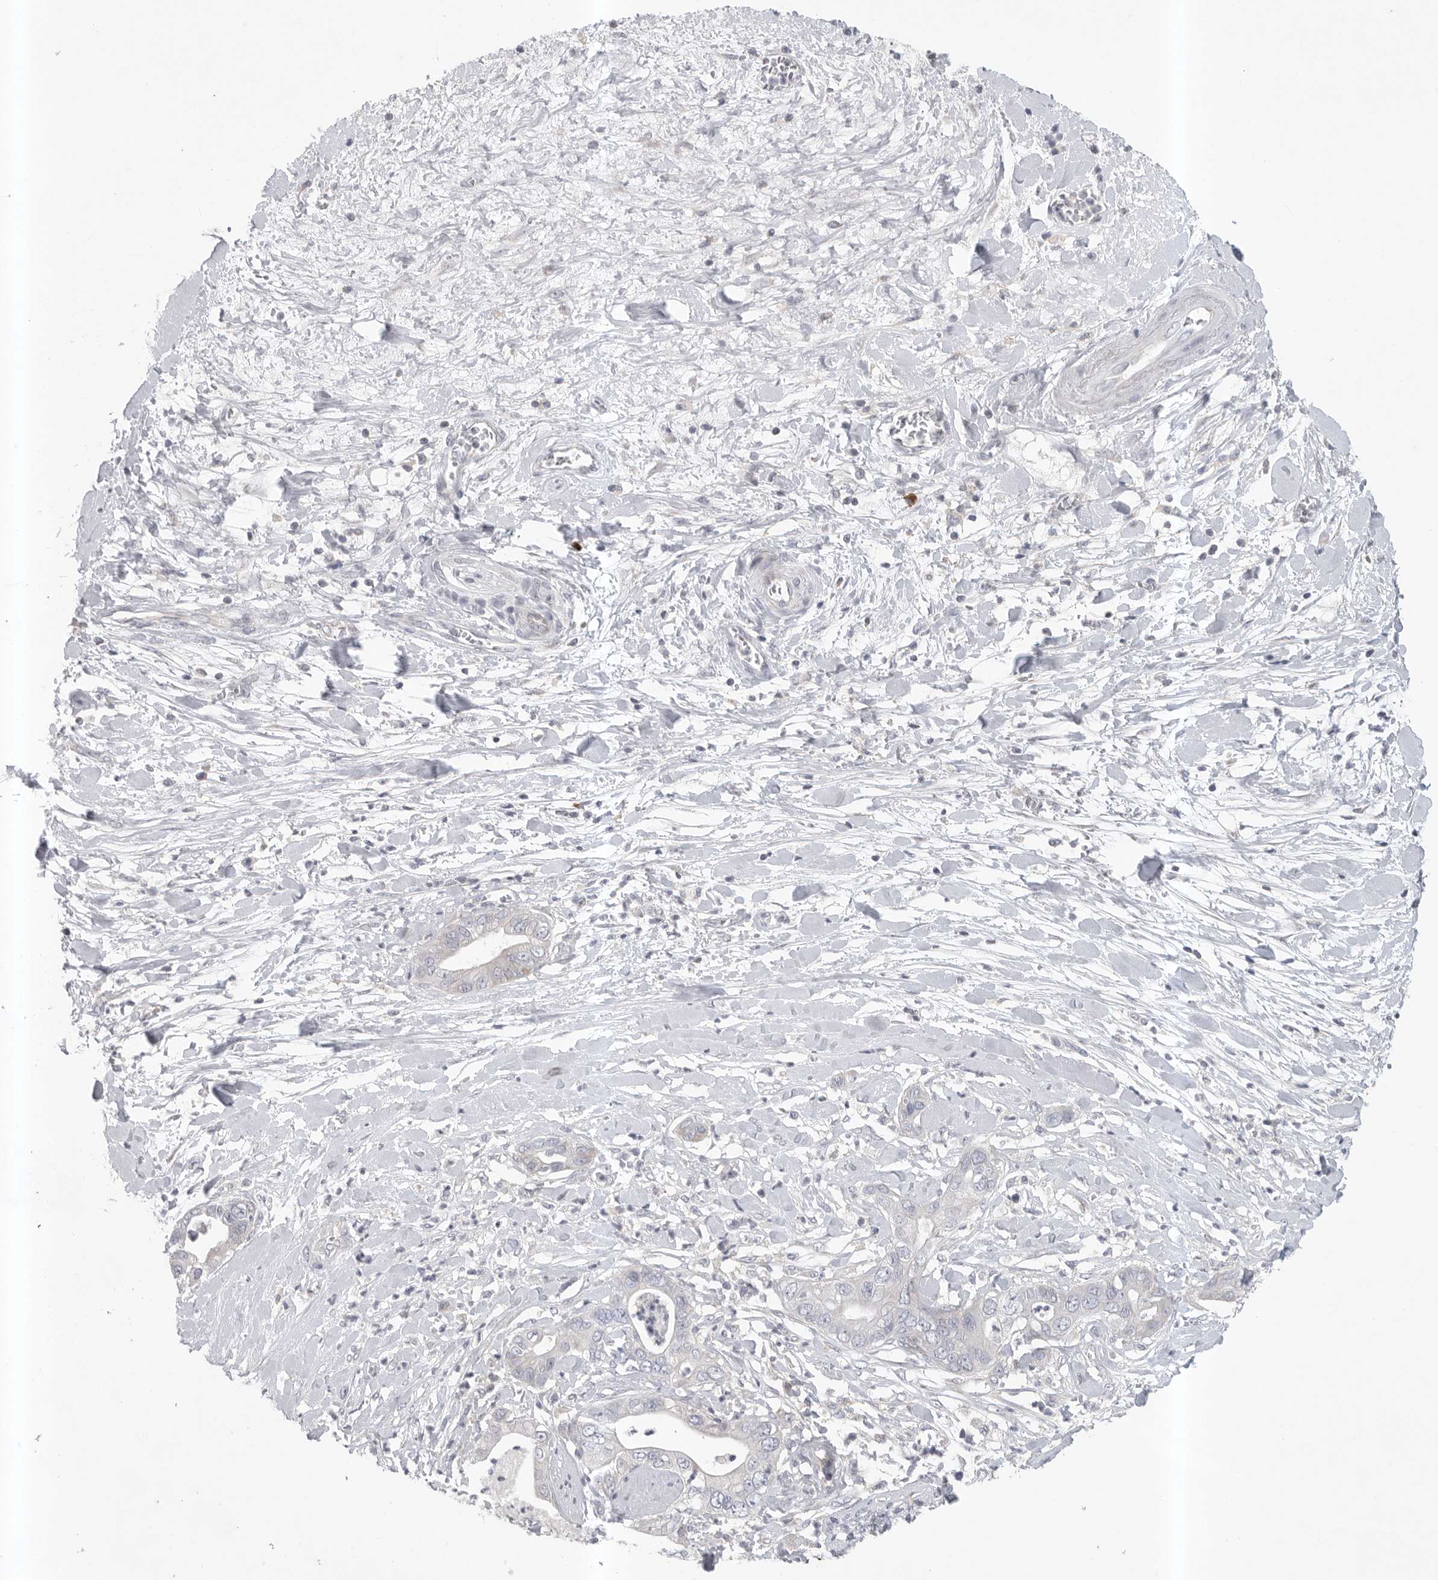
{"staining": {"intensity": "negative", "quantity": "none", "location": "none"}, "tissue": "pancreatic cancer", "cell_type": "Tumor cells", "image_type": "cancer", "snomed": [{"axis": "morphology", "description": "Adenocarcinoma, NOS"}, {"axis": "topography", "description": "Pancreas"}], "caption": "Micrograph shows no protein expression in tumor cells of pancreatic cancer tissue. (DAB immunohistochemistry (IHC) visualized using brightfield microscopy, high magnification).", "gene": "TMEM69", "patient": {"sex": "female", "age": 78}}